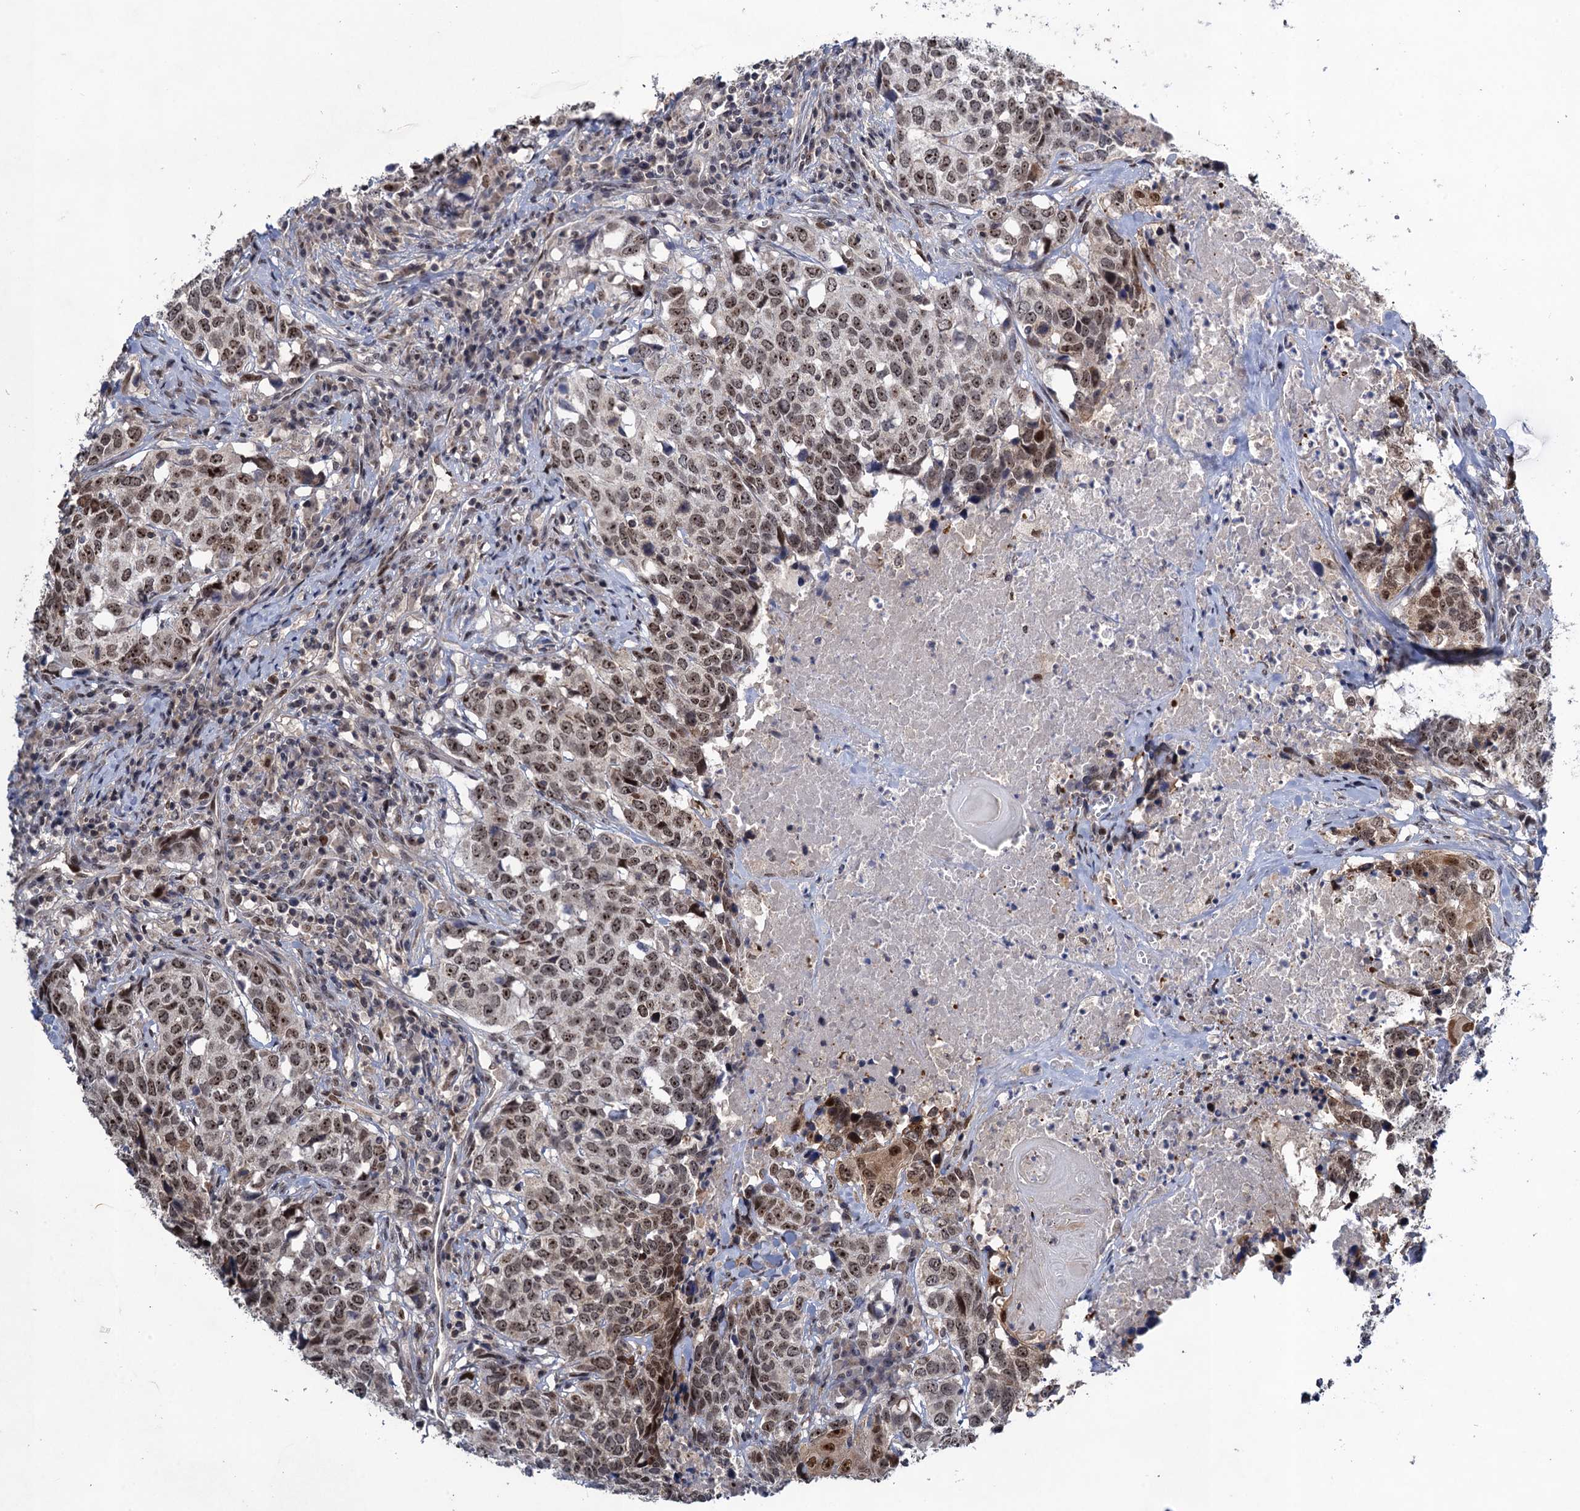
{"staining": {"intensity": "moderate", "quantity": ">75%", "location": "nuclear"}, "tissue": "head and neck cancer", "cell_type": "Tumor cells", "image_type": "cancer", "snomed": [{"axis": "morphology", "description": "Squamous cell carcinoma, NOS"}, {"axis": "topography", "description": "Head-Neck"}], "caption": "Squamous cell carcinoma (head and neck) stained with a protein marker demonstrates moderate staining in tumor cells.", "gene": "ZAR1L", "patient": {"sex": "male", "age": 66}}